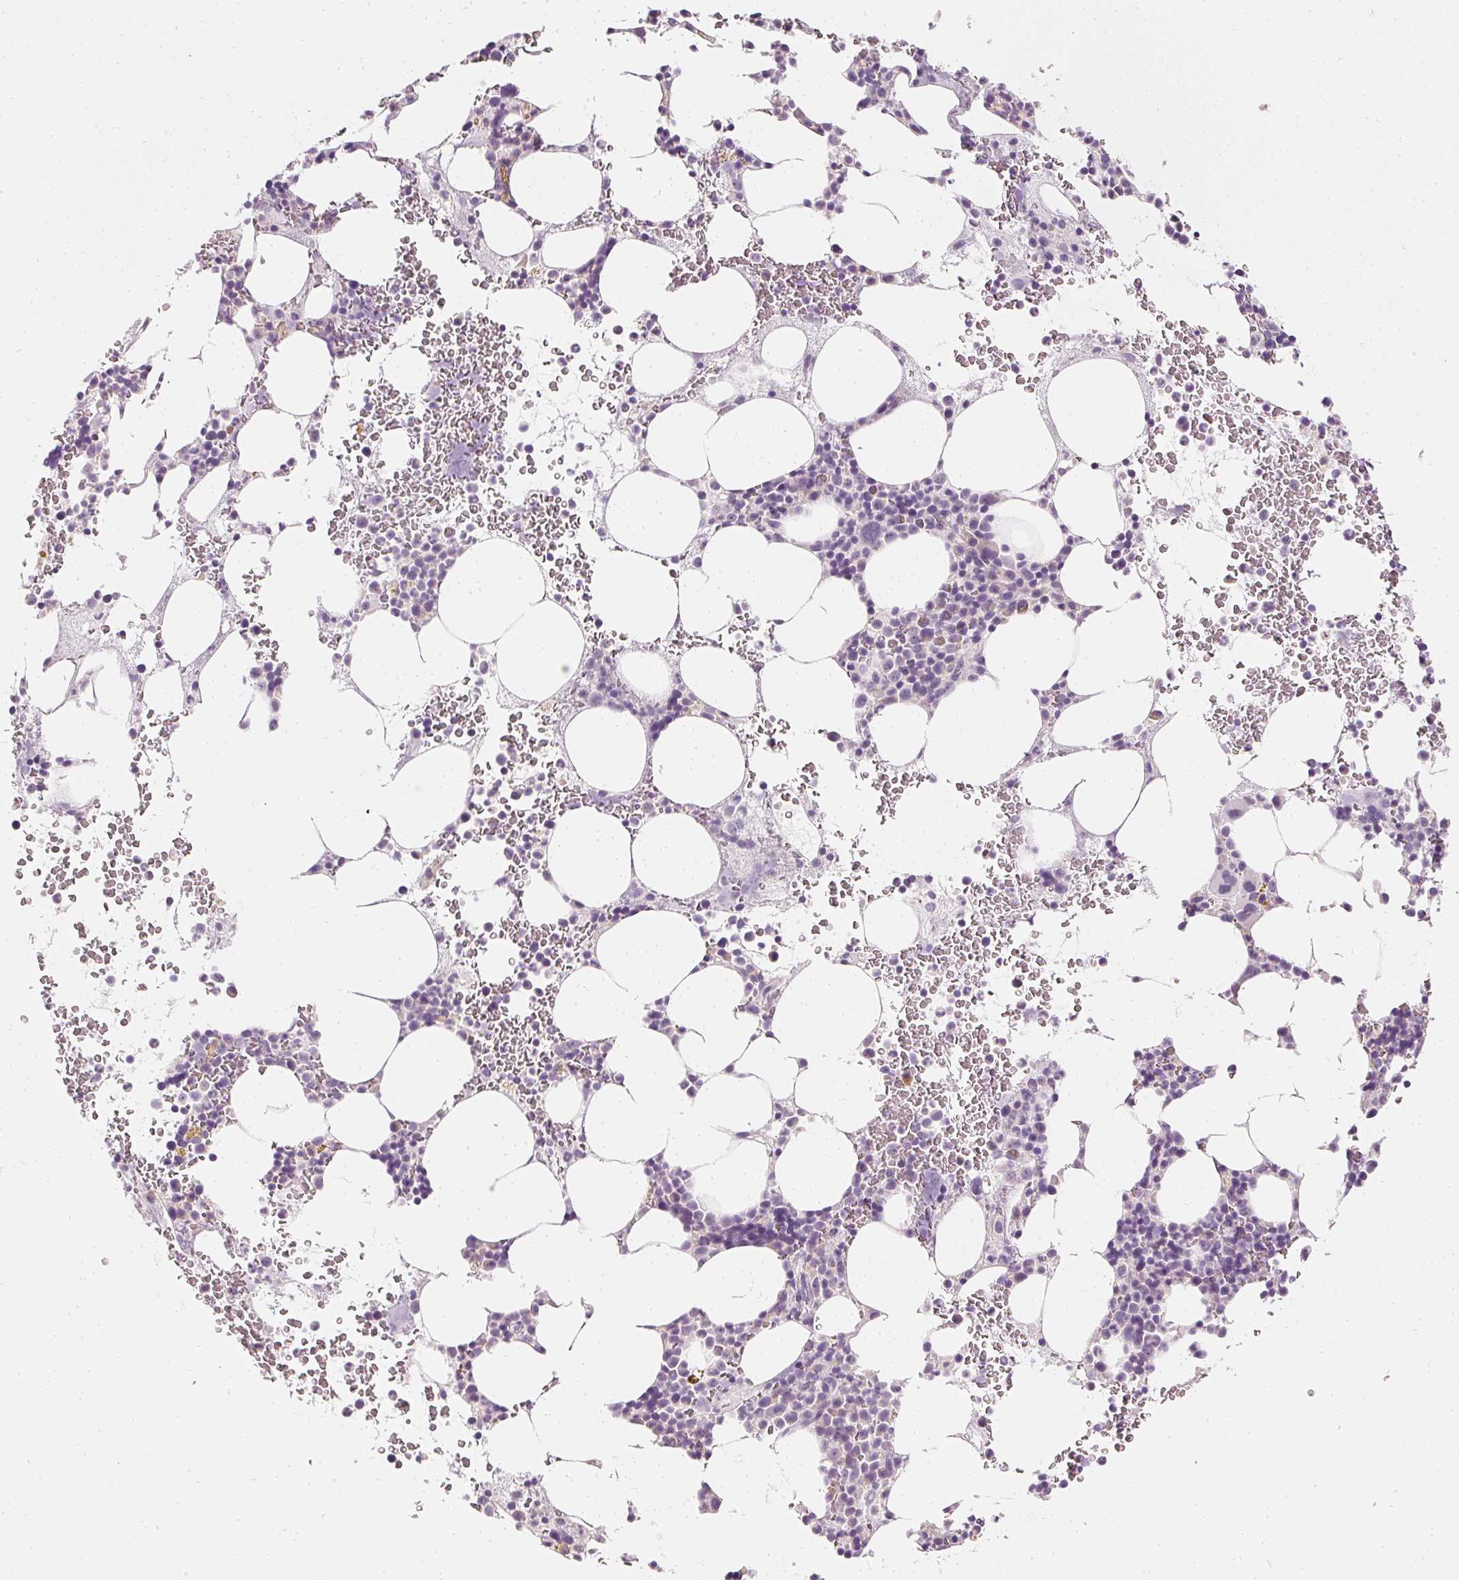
{"staining": {"intensity": "negative", "quantity": "none", "location": "none"}, "tissue": "bone marrow", "cell_type": "Hematopoietic cells", "image_type": "normal", "snomed": [{"axis": "morphology", "description": "Normal tissue, NOS"}, {"axis": "topography", "description": "Bone marrow"}], "caption": "This is a micrograph of IHC staining of normal bone marrow, which shows no positivity in hematopoietic cells. (Brightfield microscopy of DAB (3,3'-diaminobenzidine) immunohistochemistry at high magnification).", "gene": "ELAVL3", "patient": {"sex": "male", "age": 62}}